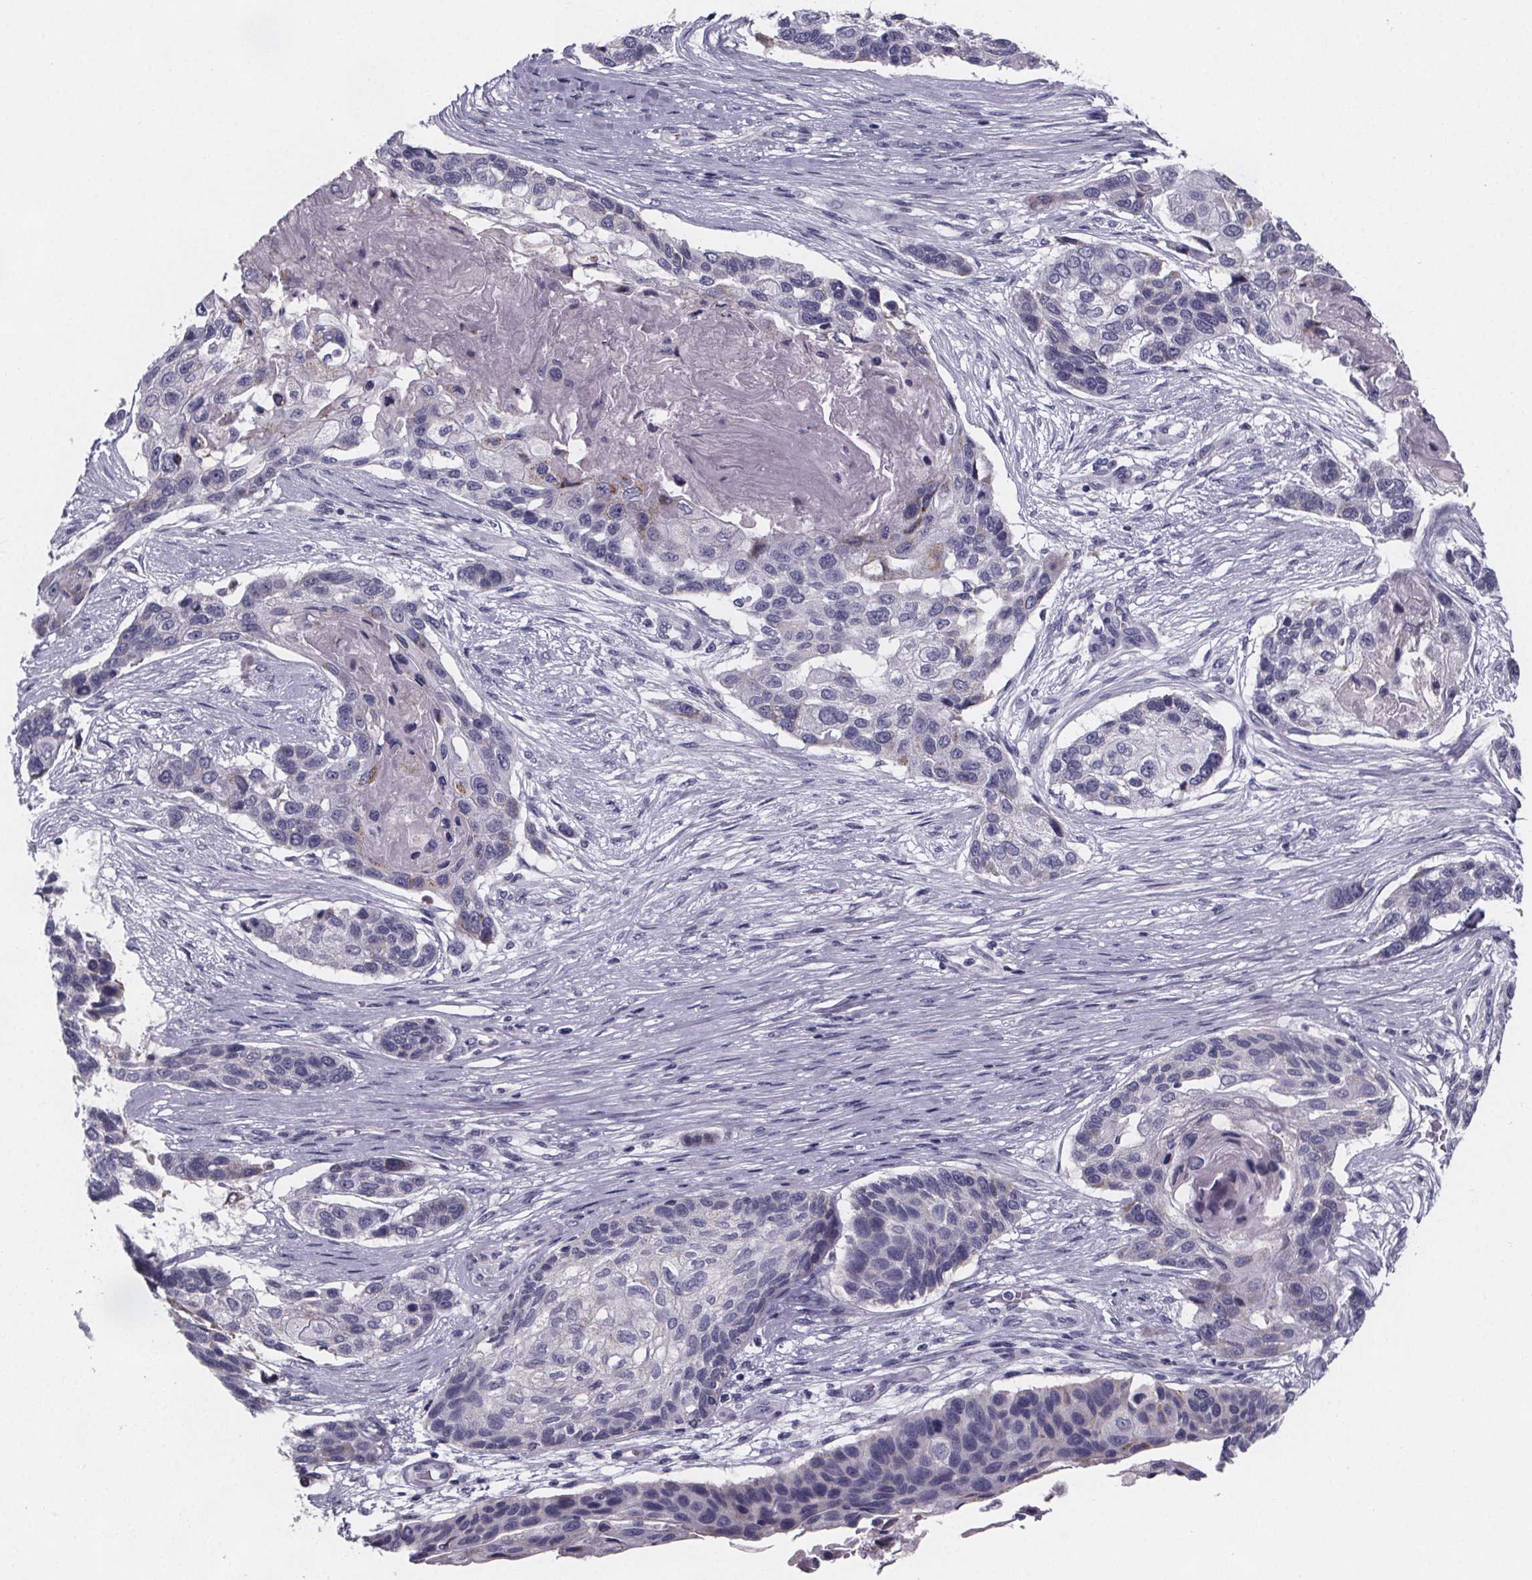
{"staining": {"intensity": "negative", "quantity": "none", "location": "none"}, "tissue": "lung cancer", "cell_type": "Tumor cells", "image_type": "cancer", "snomed": [{"axis": "morphology", "description": "Squamous cell carcinoma, NOS"}, {"axis": "topography", "description": "Lung"}], "caption": "This micrograph is of lung cancer (squamous cell carcinoma) stained with immunohistochemistry (IHC) to label a protein in brown with the nuclei are counter-stained blue. There is no expression in tumor cells. The staining is performed using DAB (3,3'-diaminobenzidine) brown chromogen with nuclei counter-stained in using hematoxylin.", "gene": "PAH", "patient": {"sex": "male", "age": 69}}